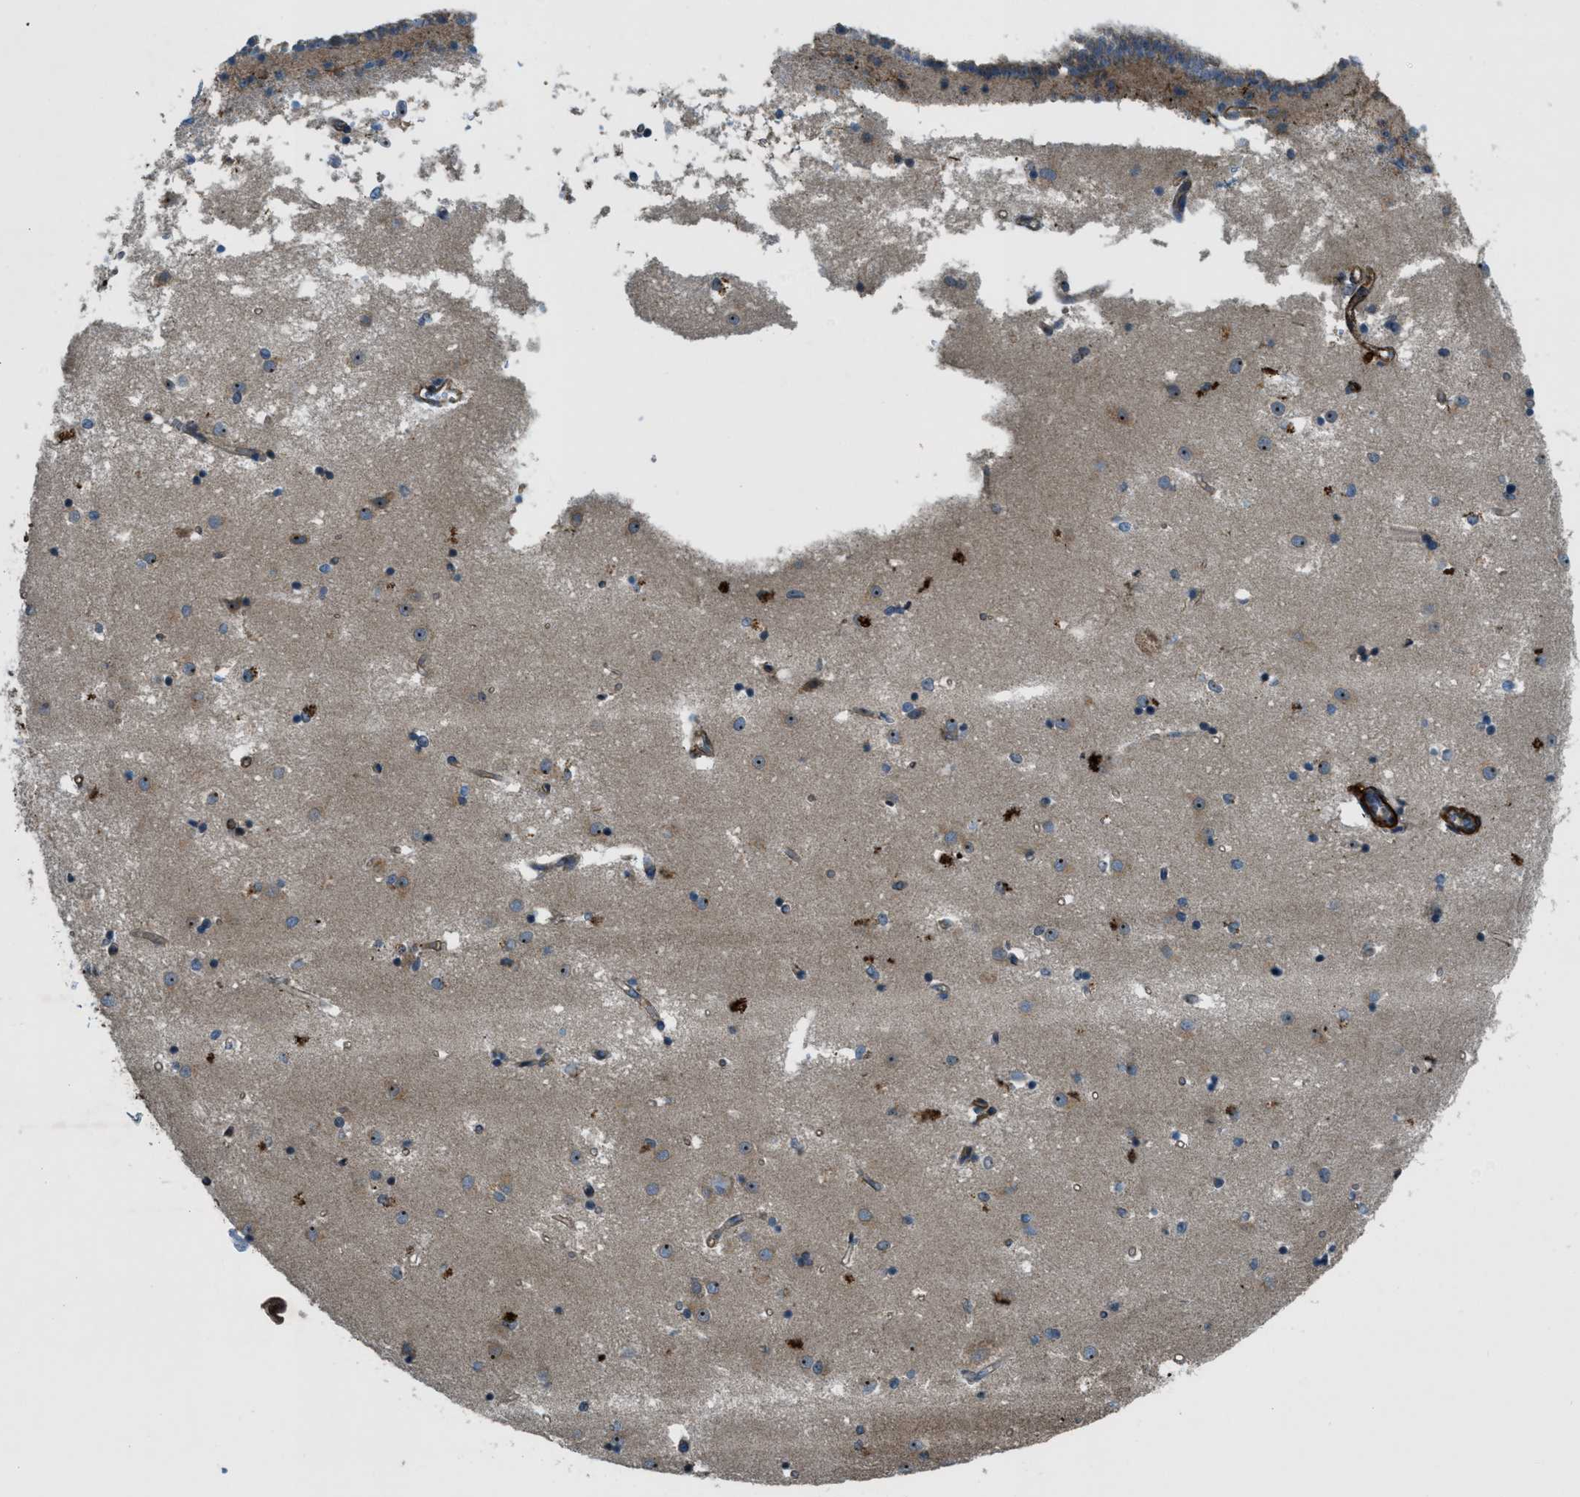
{"staining": {"intensity": "moderate", "quantity": "<25%", "location": "cytoplasmic/membranous"}, "tissue": "caudate", "cell_type": "Glial cells", "image_type": "normal", "snomed": [{"axis": "morphology", "description": "Normal tissue, NOS"}, {"axis": "topography", "description": "Lateral ventricle wall"}], "caption": "Protein staining shows moderate cytoplasmic/membranous positivity in approximately <25% of glial cells in benign caudate.", "gene": "VEZT", "patient": {"sex": "male", "age": 45}}